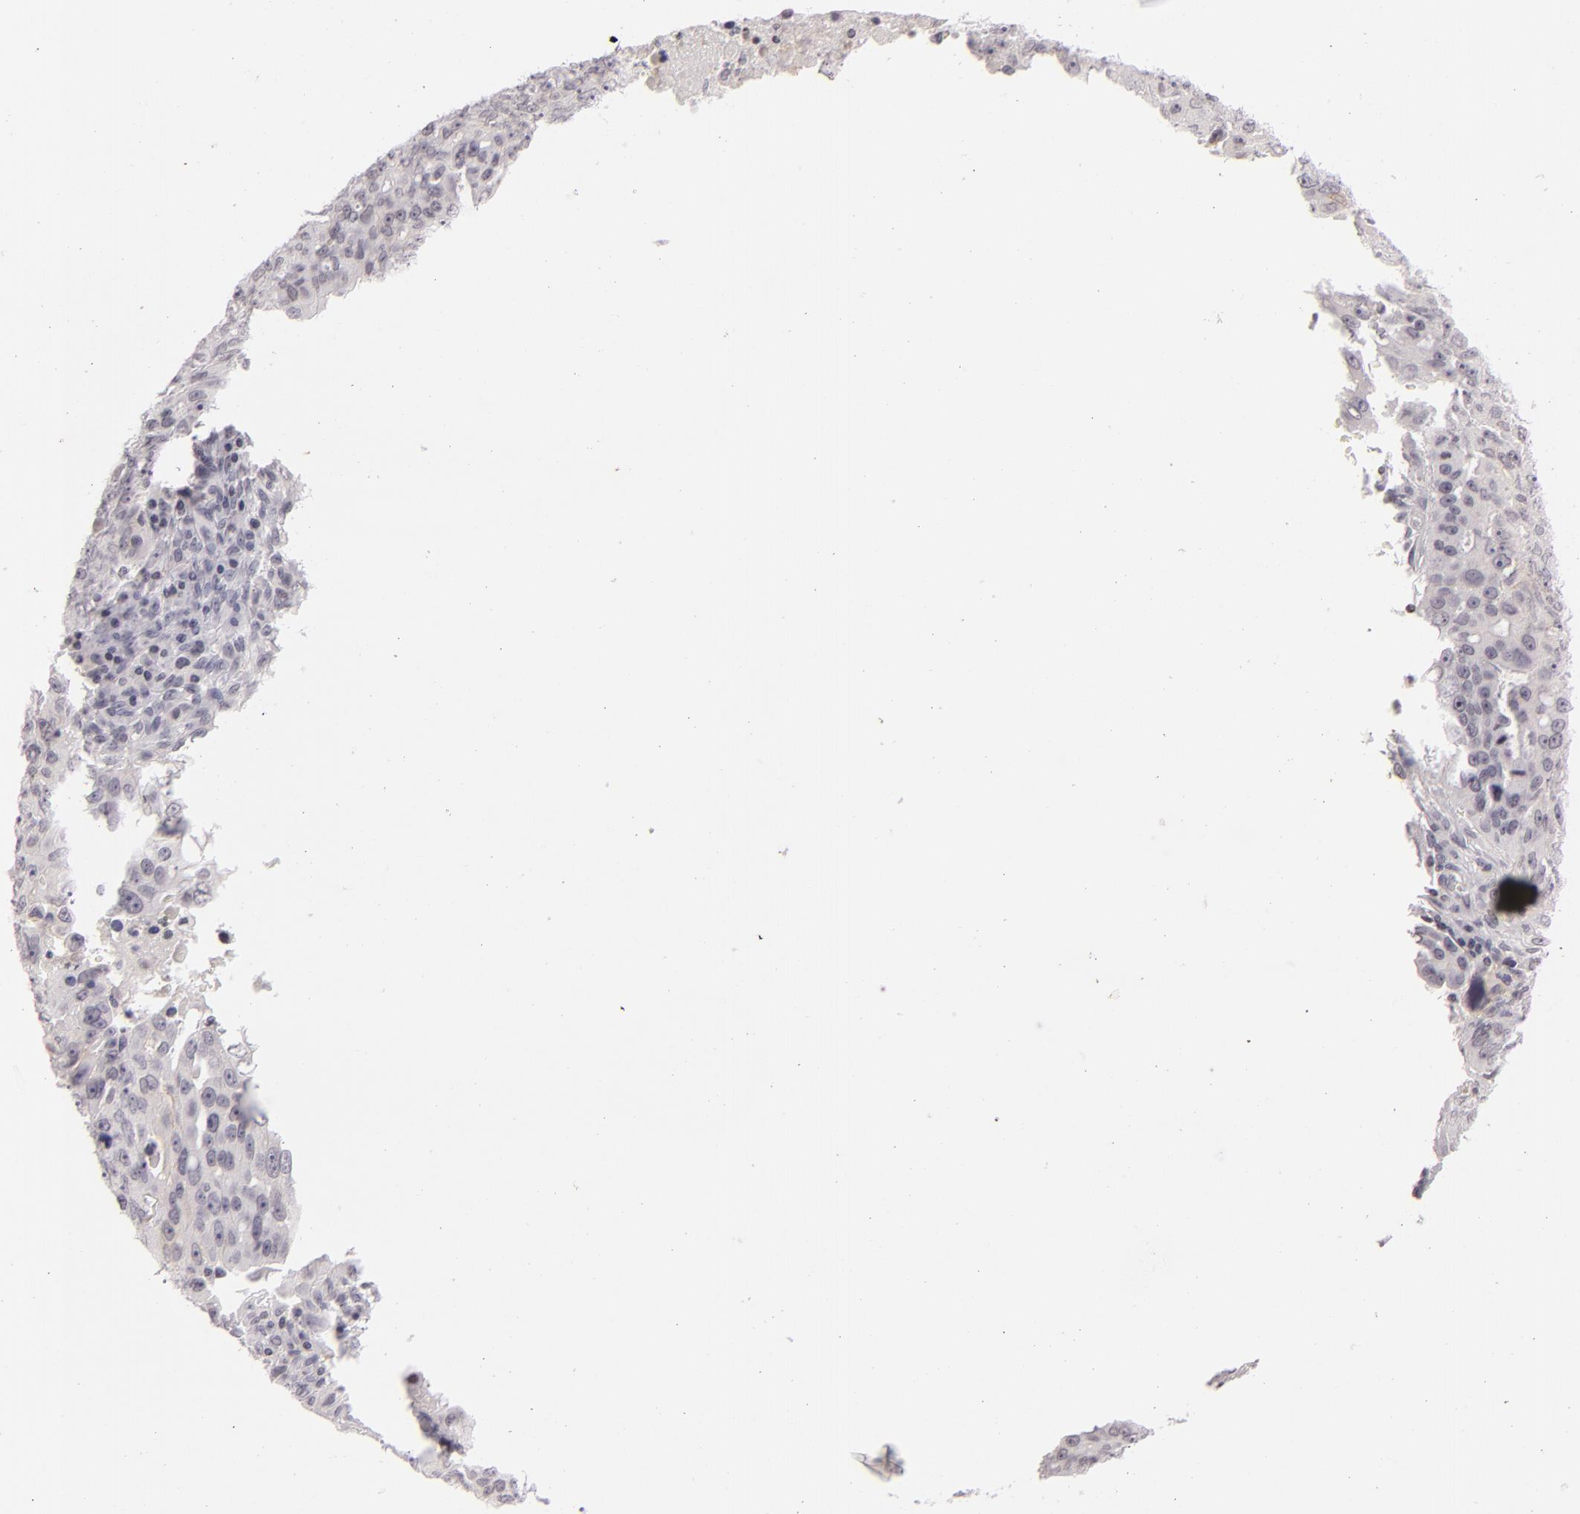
{"staining": {"intensity": "moderate", "quantity": "<25%", "location": "cytoplasmic/membranous"}, "tissue": "ovarian cancer", "cell_type": "Tumor cells", "image_type": "cancer", "snomed": [{"axis": "morphology", "description": "Carcinoma, endometroid"}, {"axis": "topography", "description": "Ovary"}], "caption": "Ovarian cancer stained with a brown dye reveals moderate cytoplasmic/membranous positive positivity in approximately <25% of tumor cells.", "gene": "CD40", "patient": {"sex": "female", "age": 75}}